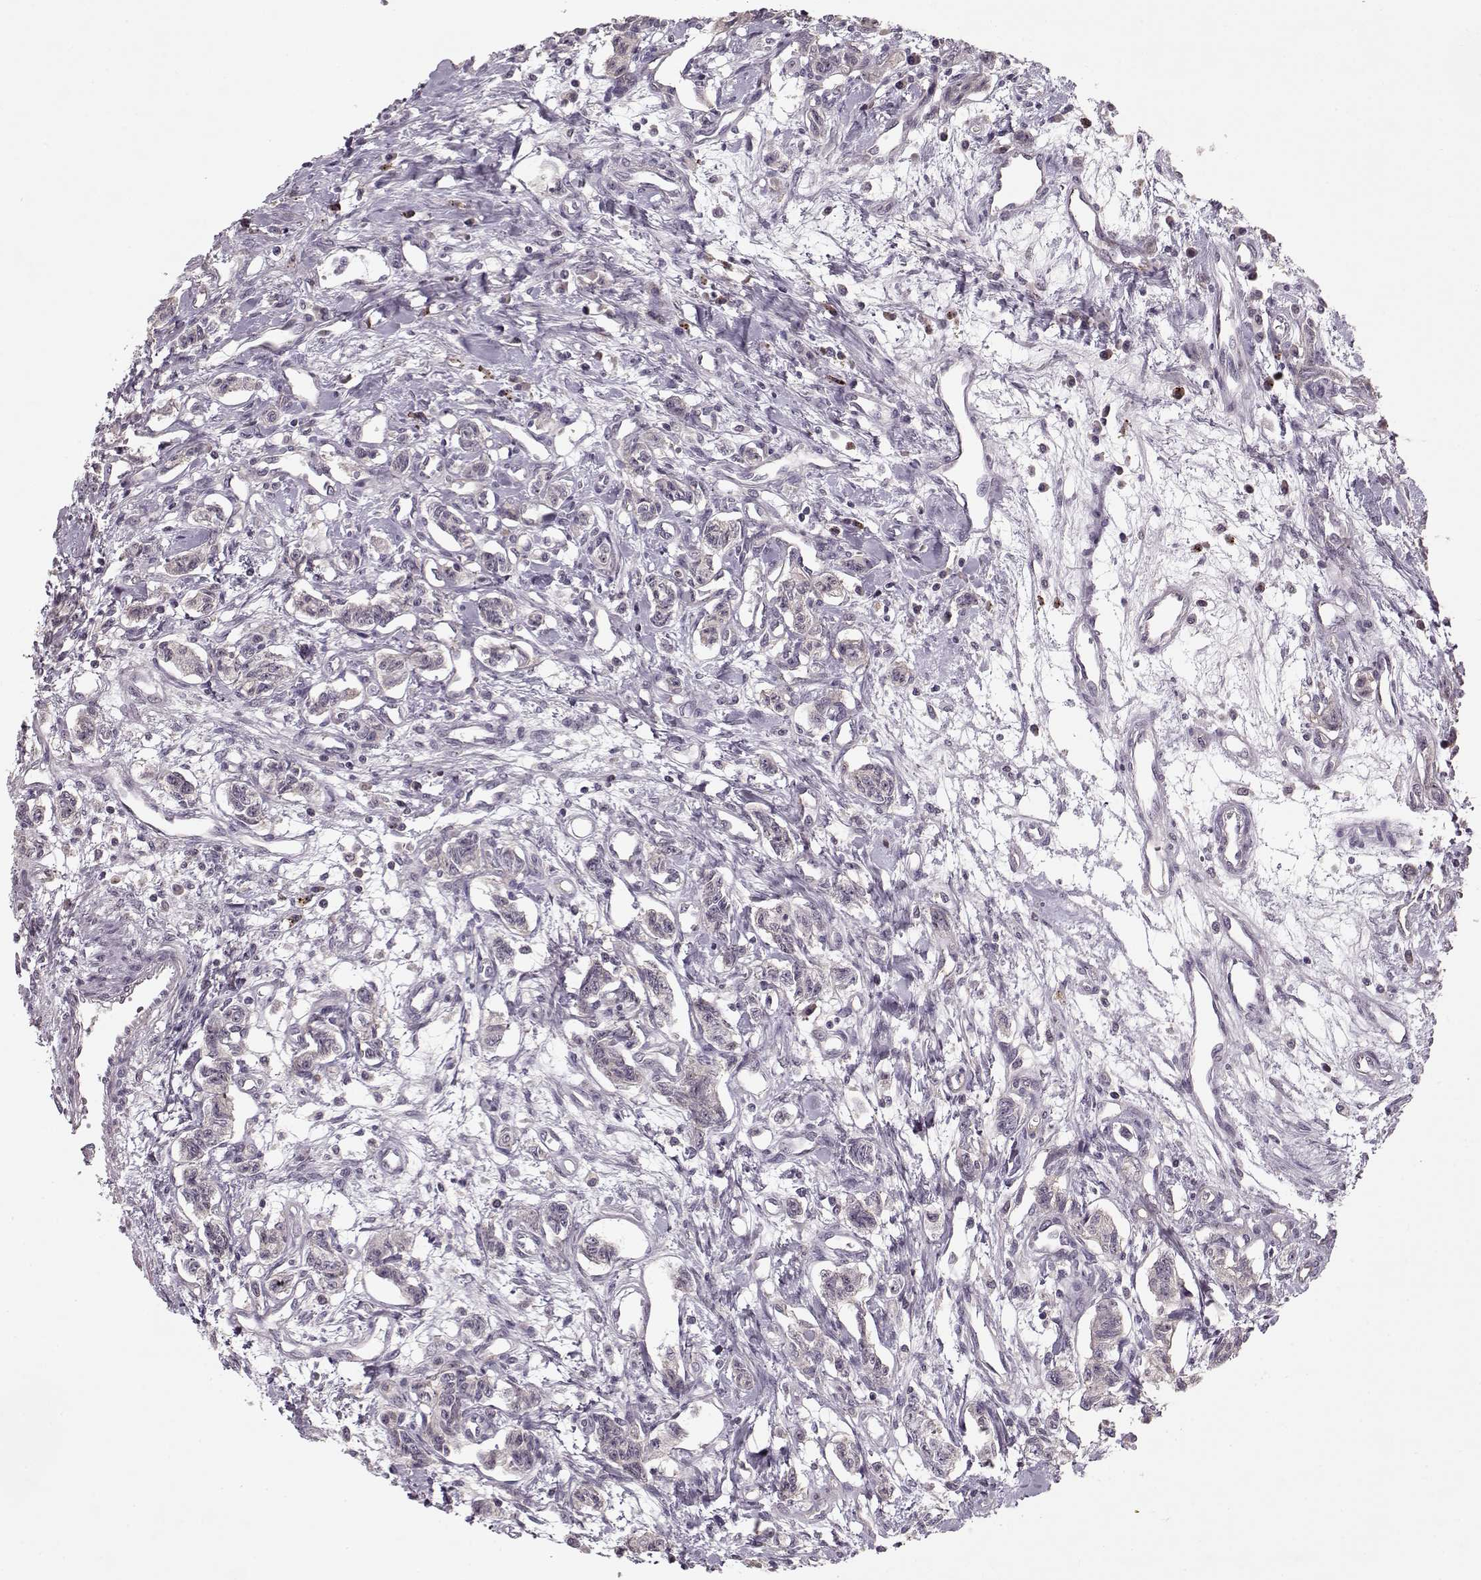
{"staining": {"intensity": "negative", "quantity": "none", "location": "none"}, "tissue": "carcinoid", "cell_type": "Tumor cells", "image_type": "cancer", "snomed": [{"axis": "morphology", "description": "Carcinoid, malignant, NOS"}, {"axis": "topography", "description": "Kidney"}], "caption": "Immunohistochemical staining of malignant carcinoid displays no significant positivity in tumor cells.", "gene": "ACOT11", "patient": {"sex": "female", "age": 41}}